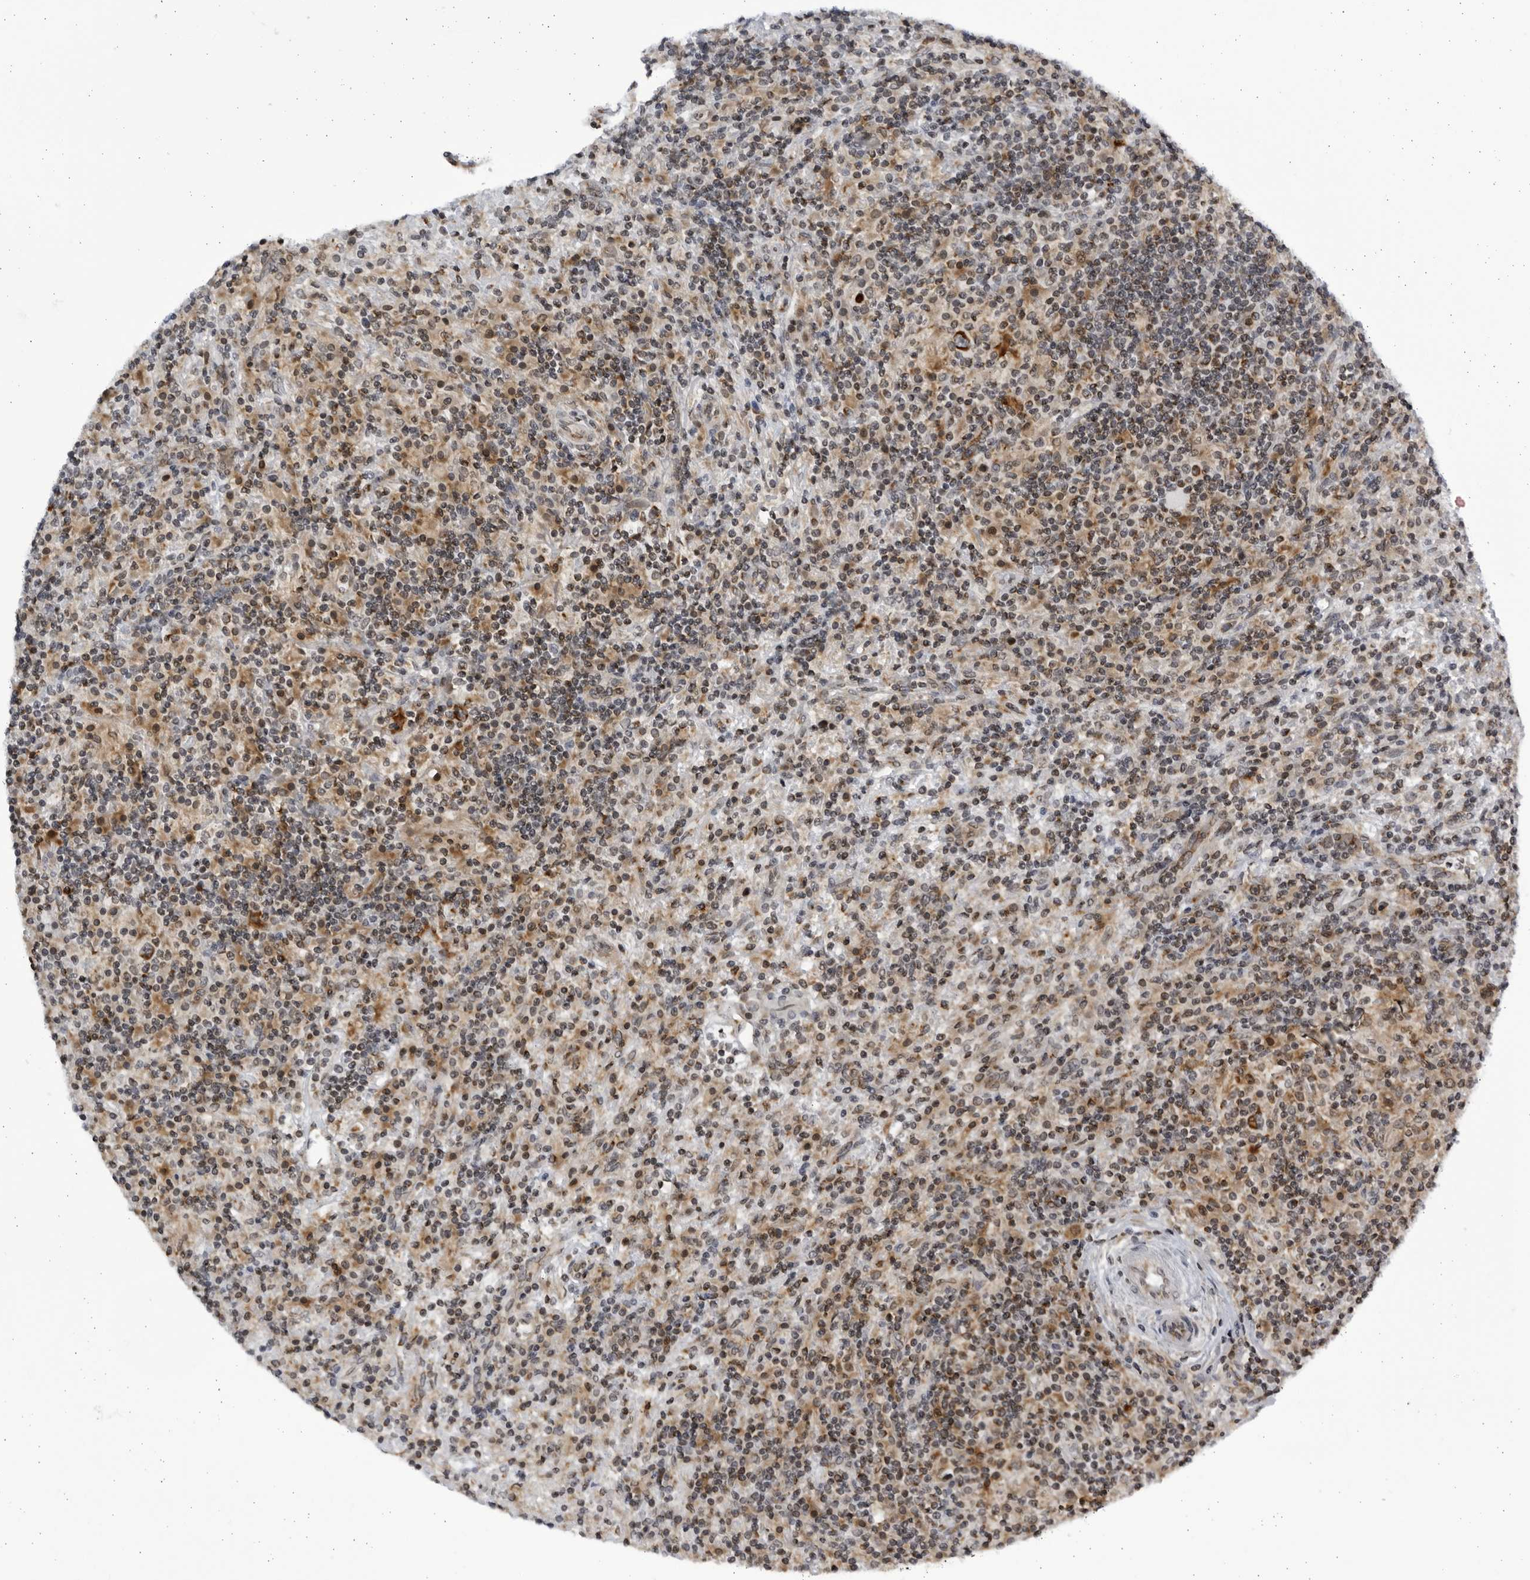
{"staining": {"intensity": "moderate", "quantity": ">75%", "location": "cytoplasmic/membranous"}, "tissue": "lymphoma", "cell_type": "Tumor cells", "image_type": "cancer", "snomed": [{"axis": "morphology", "description": "Hodgkin's disease, NOS"}, {"axis": "topography", "description": "Lymph node"}], "caption": "Hodgkin's disease stained with a protein marker demonstrates moderate staining in tumor cells.", "gene": "SLC25A22", "patient": {"sex": "male", "age": 70}}